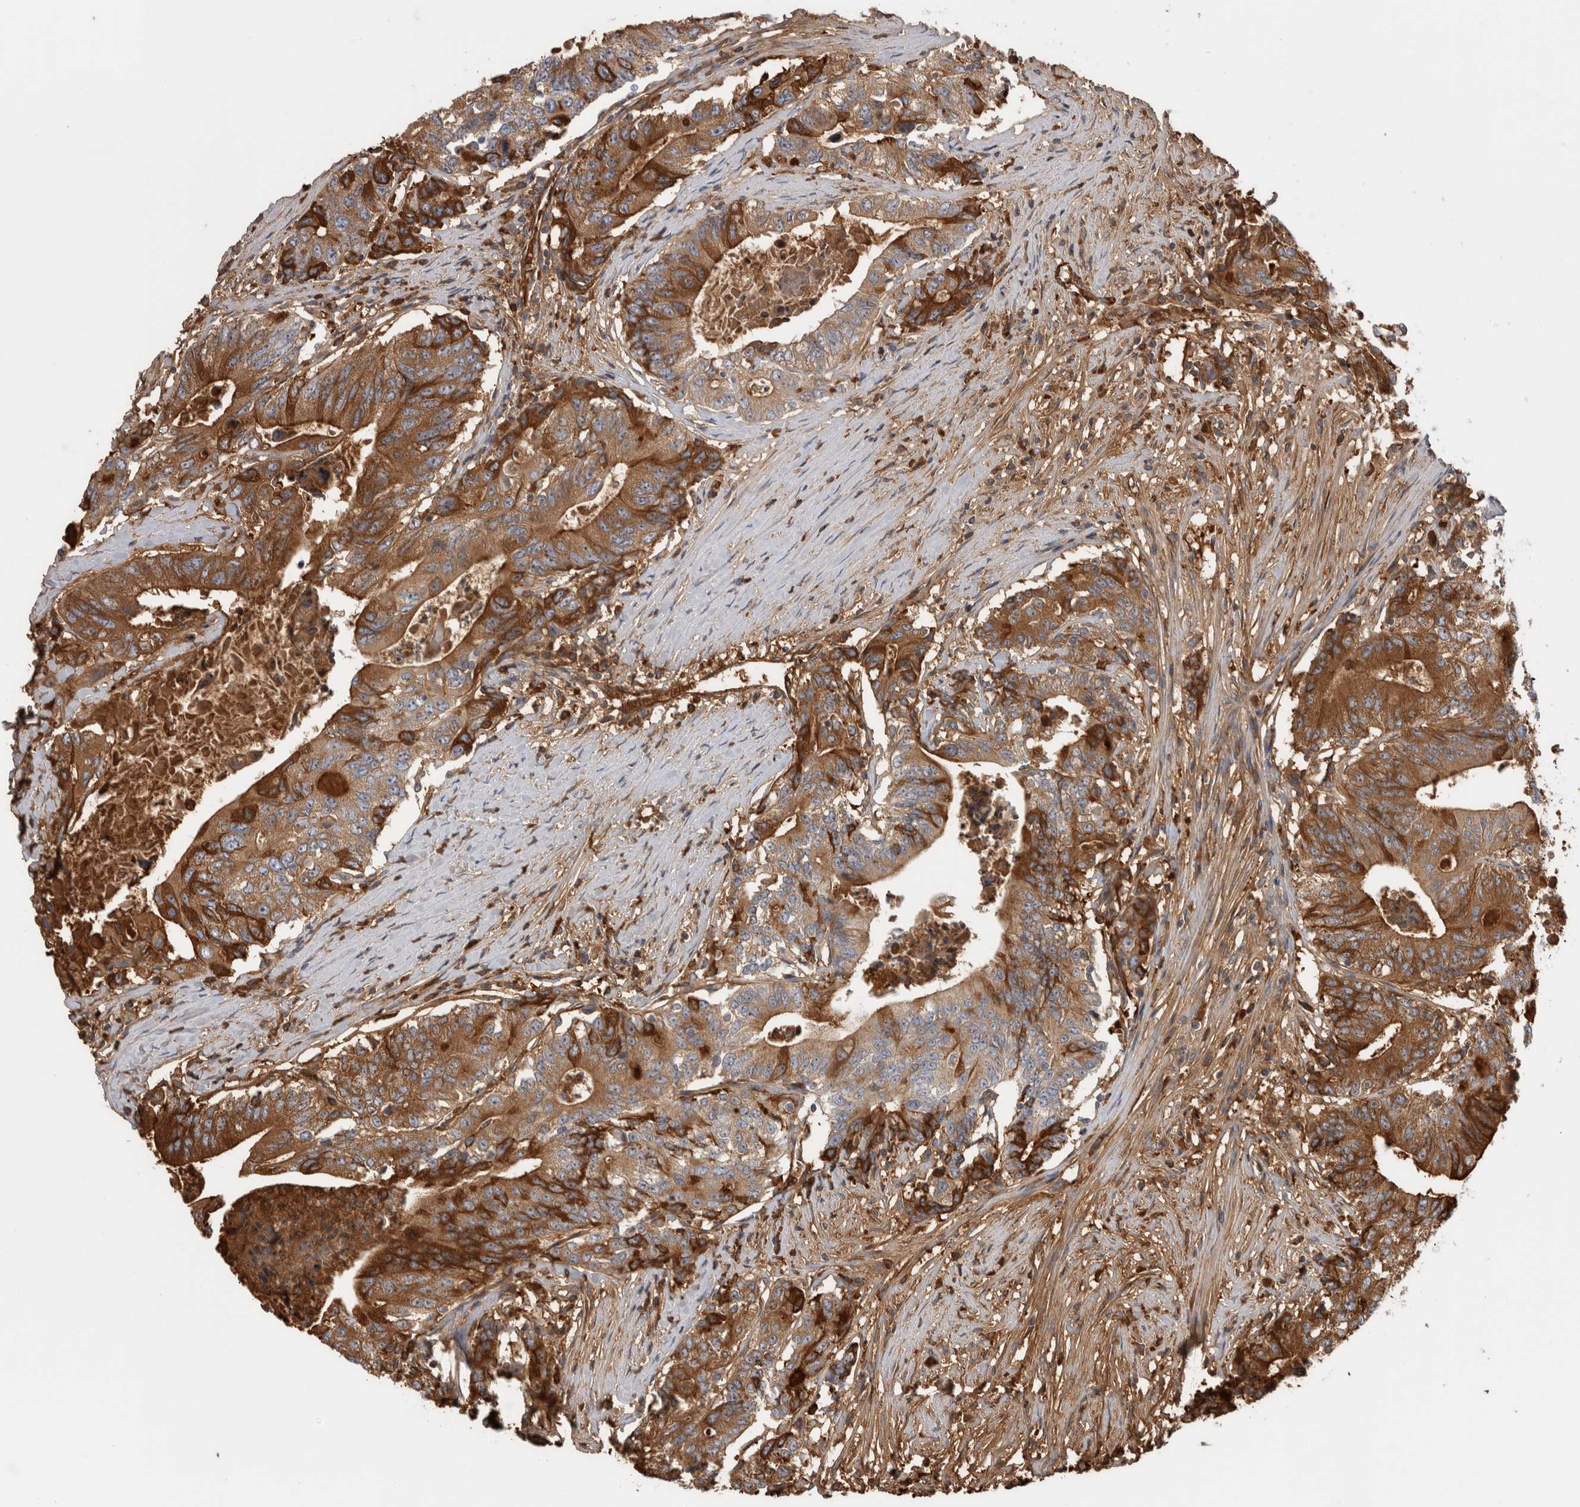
{"staining": {"intensity": "strong", "quantity": "25%-75%", "location": "cytoplasmic/membranous"}, "tissue": "colorectal cancer", "cell_type": "Tumor cells", "image_type": "cancer", "snomed": [{"axis": "morphology", "description": "Adenocarcinoma, NOS"}, {"axis": "topography", "description": "Colon"}], "caption": "Colorectal adenocarcinoma tissue exhibits strong cytoplasmic/membranous expression in approximately 25%-75% of tumor cells, visualized by immunohistochemistry.", "gene": "TBCE", "patient": {"sex": "female", "age": 77}}